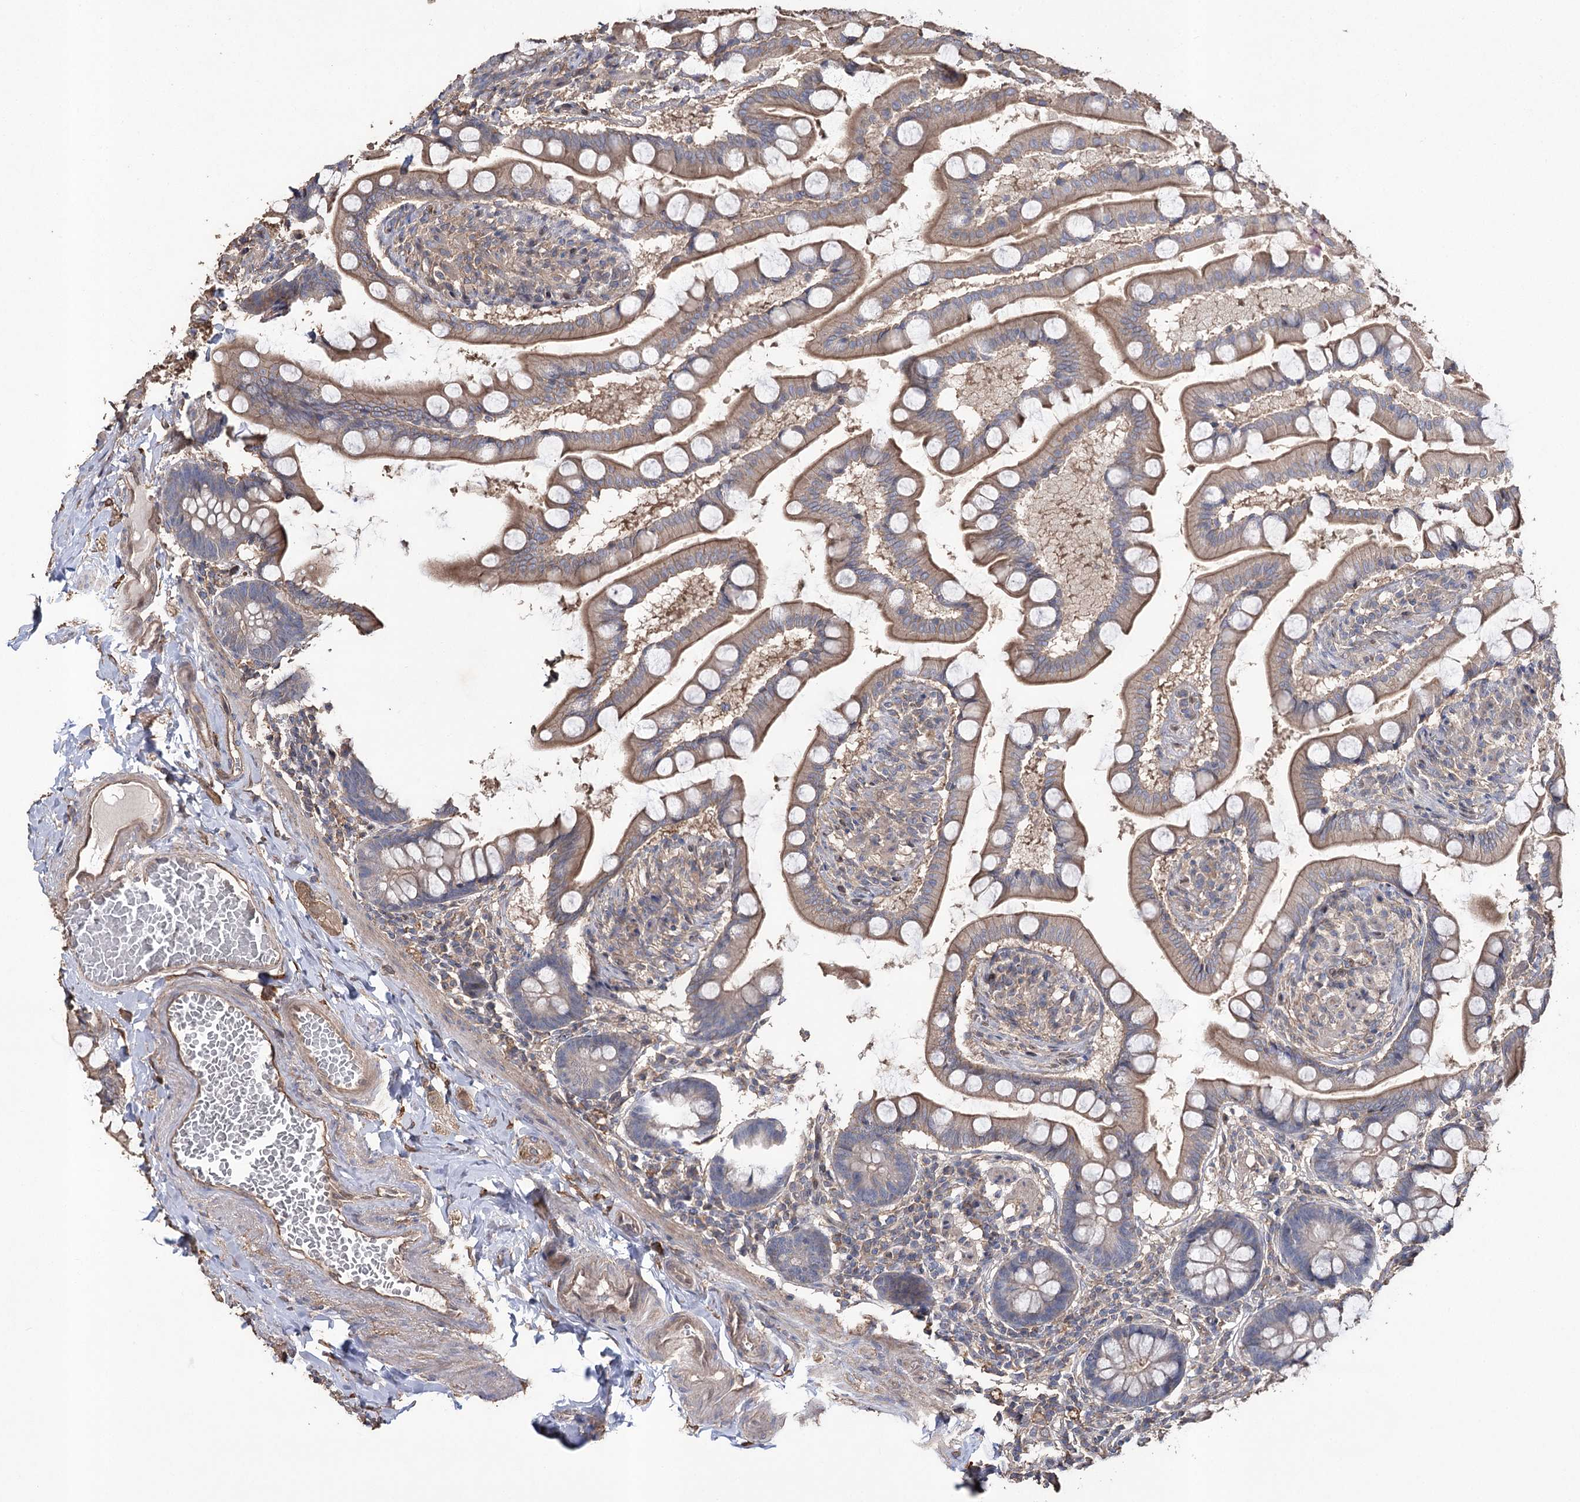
{"staining": {"intensity": "moderate", "quantity": "25%-75%", "location": "cytoplasmic/membranous"}, "tissue": "small intestine", "cell_type": "Glandular cells", "image_type": "normal", "snomed": [{"axis": "morphology", "description": "Normal tissue, NOS"}, {"axis": "topography", "description": "Small intestine"}], "caption": "Immunohistochemical staining of benign small intestine demonstrates moderate cytoplasmic/membranous protein expression in about 25%-75% of glandular cells.", "gene": "FAM13B", "patient": {"sex": "male", "age": 41}}